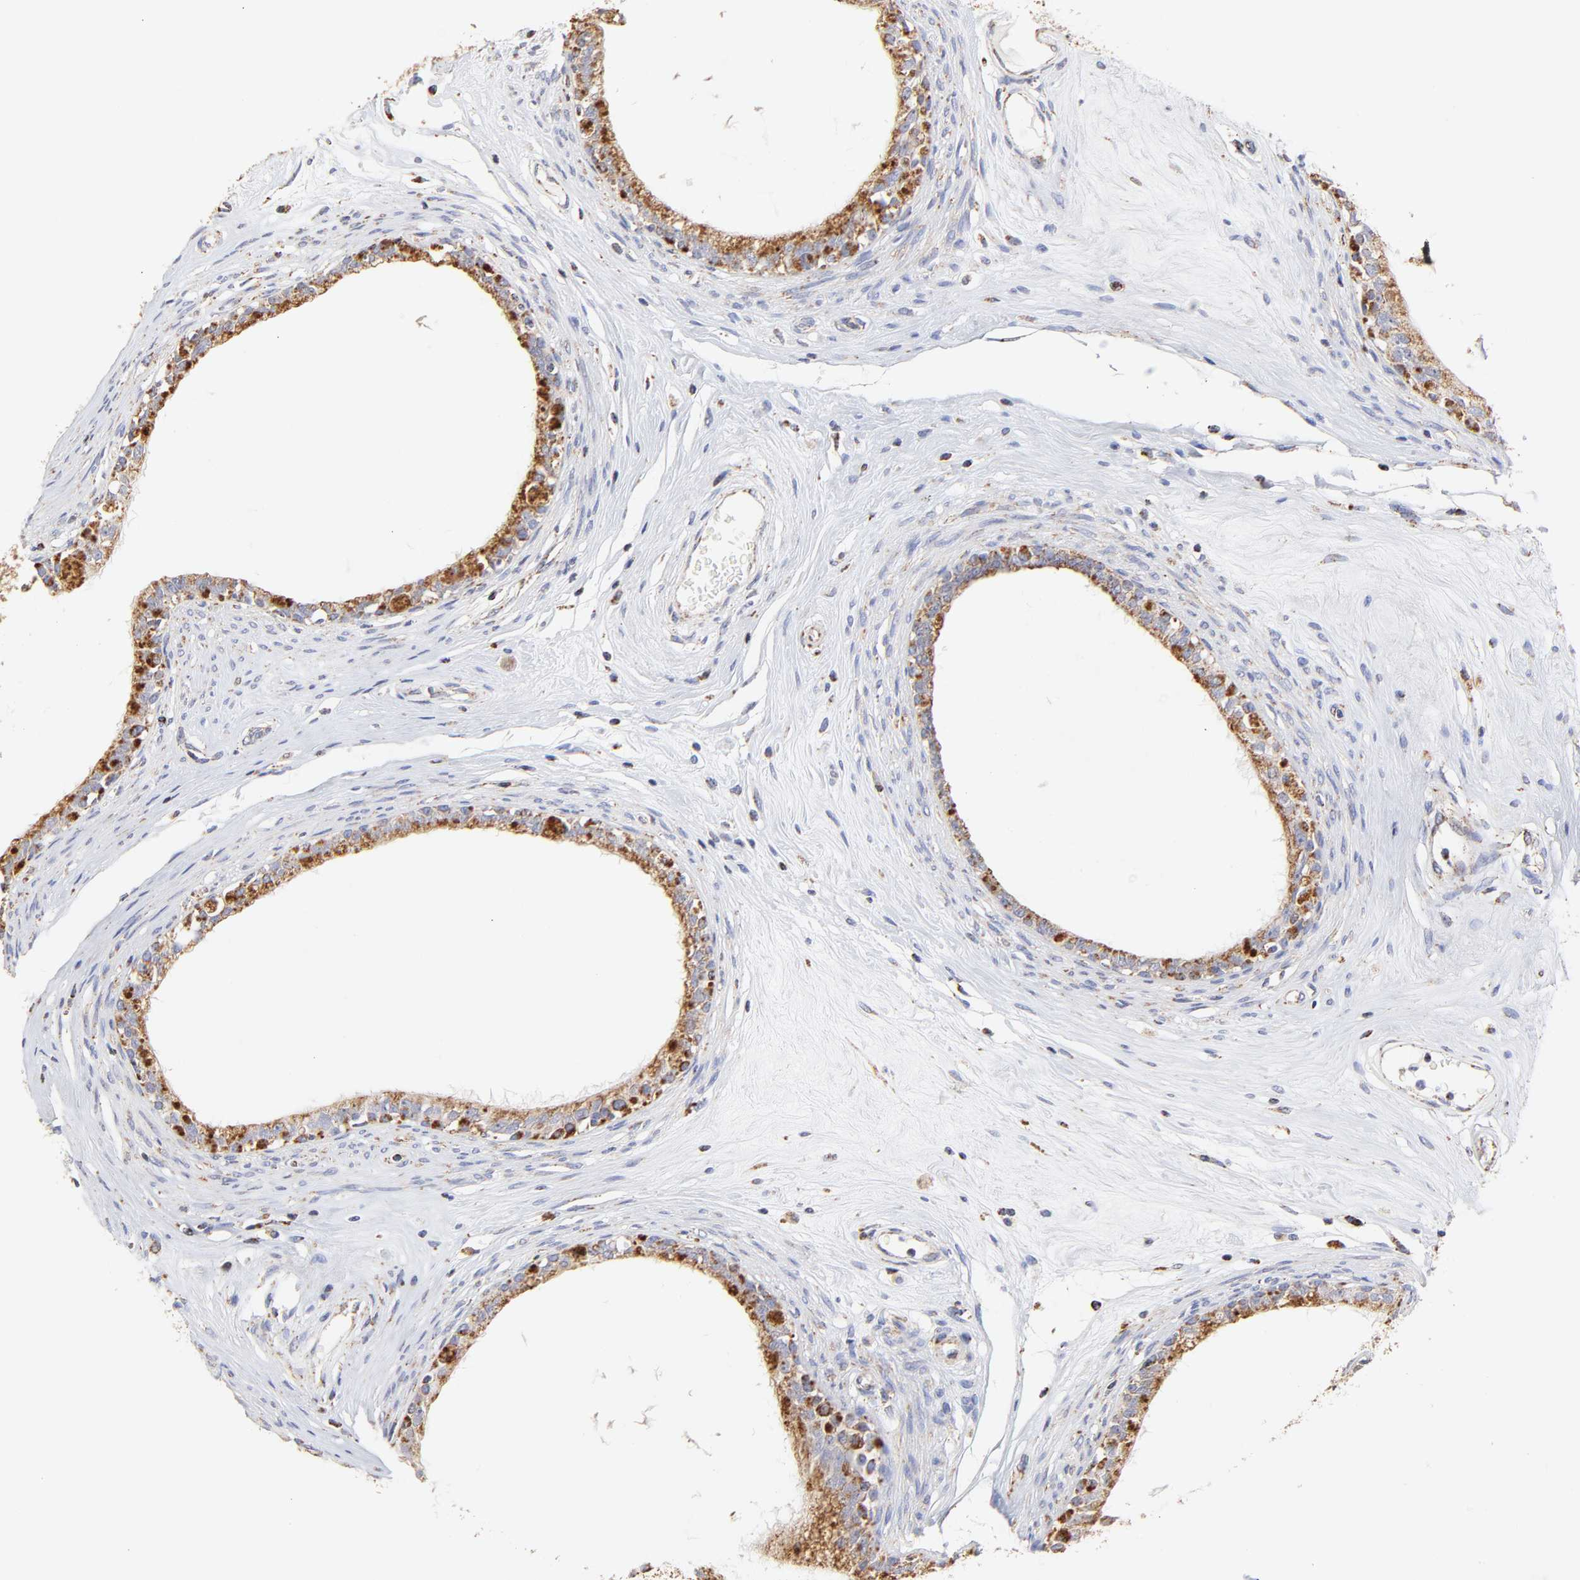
{"staining": {"intensity": "moderate", "quantity": ">75%", "location": "cytoplasmic/membranous"}, "tissue": "epididymis", "cell_type": "Glandular cells", "image_type": "normal", "snomed": [{"axis": "morphology", "description": "Normal tissue, NOS"}, {"axis": "morphology", "description": "Inflammation, NOS"}, {"axis": "topography", "description": "Epididymis"}], "caption": "Brown immunohistochemical staining in benign epididymis displays moderate cytoplasmic/membranous expression in approximately >75% of glandular cells.", "gene": "SSBP1", "patient": {"sex": "male", "age": 84}}